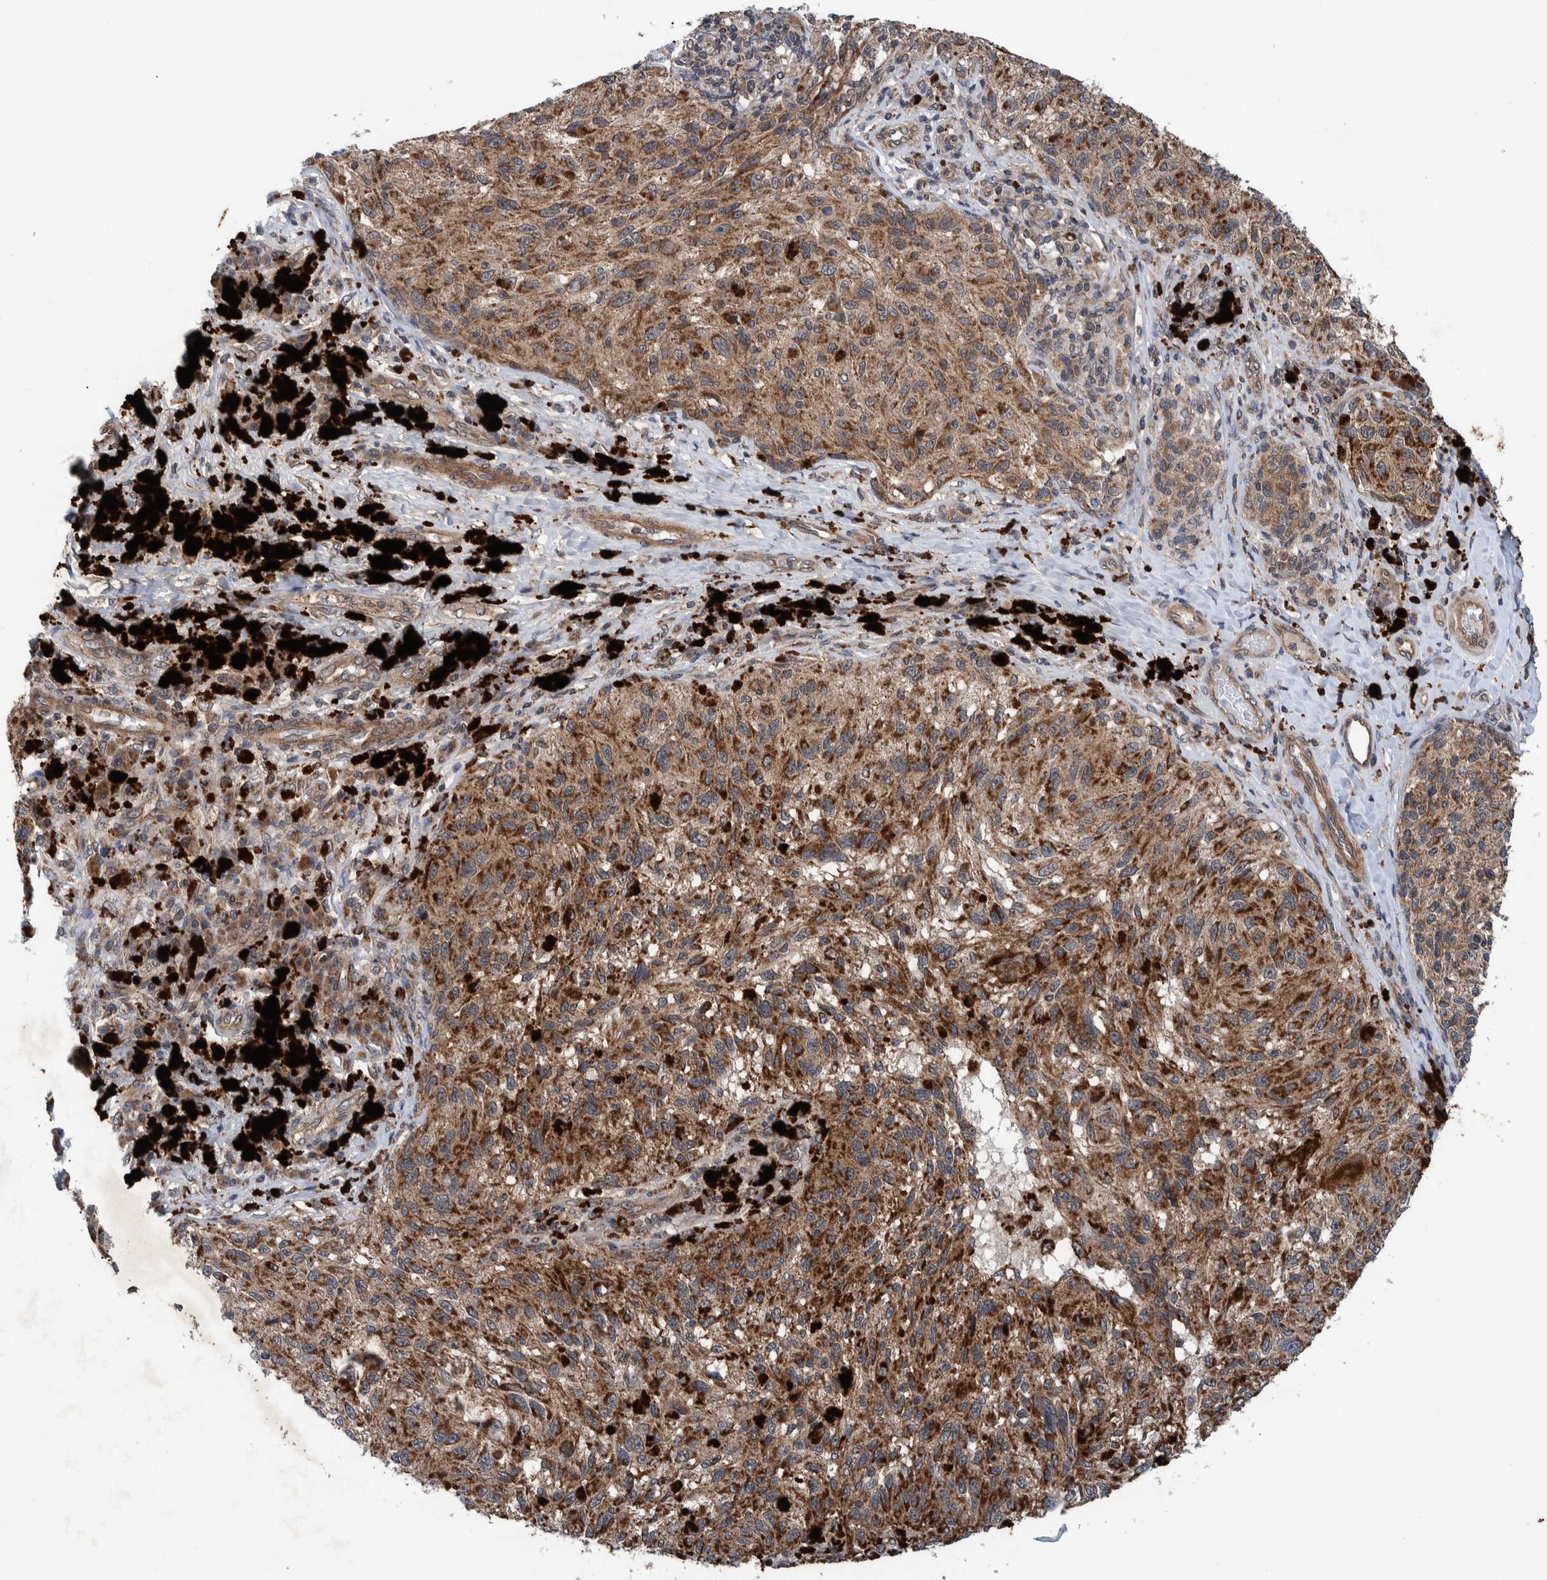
{"staining": {"intensity": "moderate", "quantity": ">75%", "location": "cytoplasmic/membranous"}, "tissue": "melanoma", "cell_type": "Tumor cells", "image_type": "cancer", "snomed": [{"axis": "morphology", "description": "Malignant melanoma, NOS"}, {"axis": "topography", "description": "Skin"}], "caption": "A micrograph of malignant melanoma stained for a protein reveals moderate cytoplasmic/membranous brown staining in tumor cells. Ihc stains the protein of interest in brown and the nuclei are stained blue.", "gene": "MRPS7", "patient": {"sex": "female", "age": 73}}